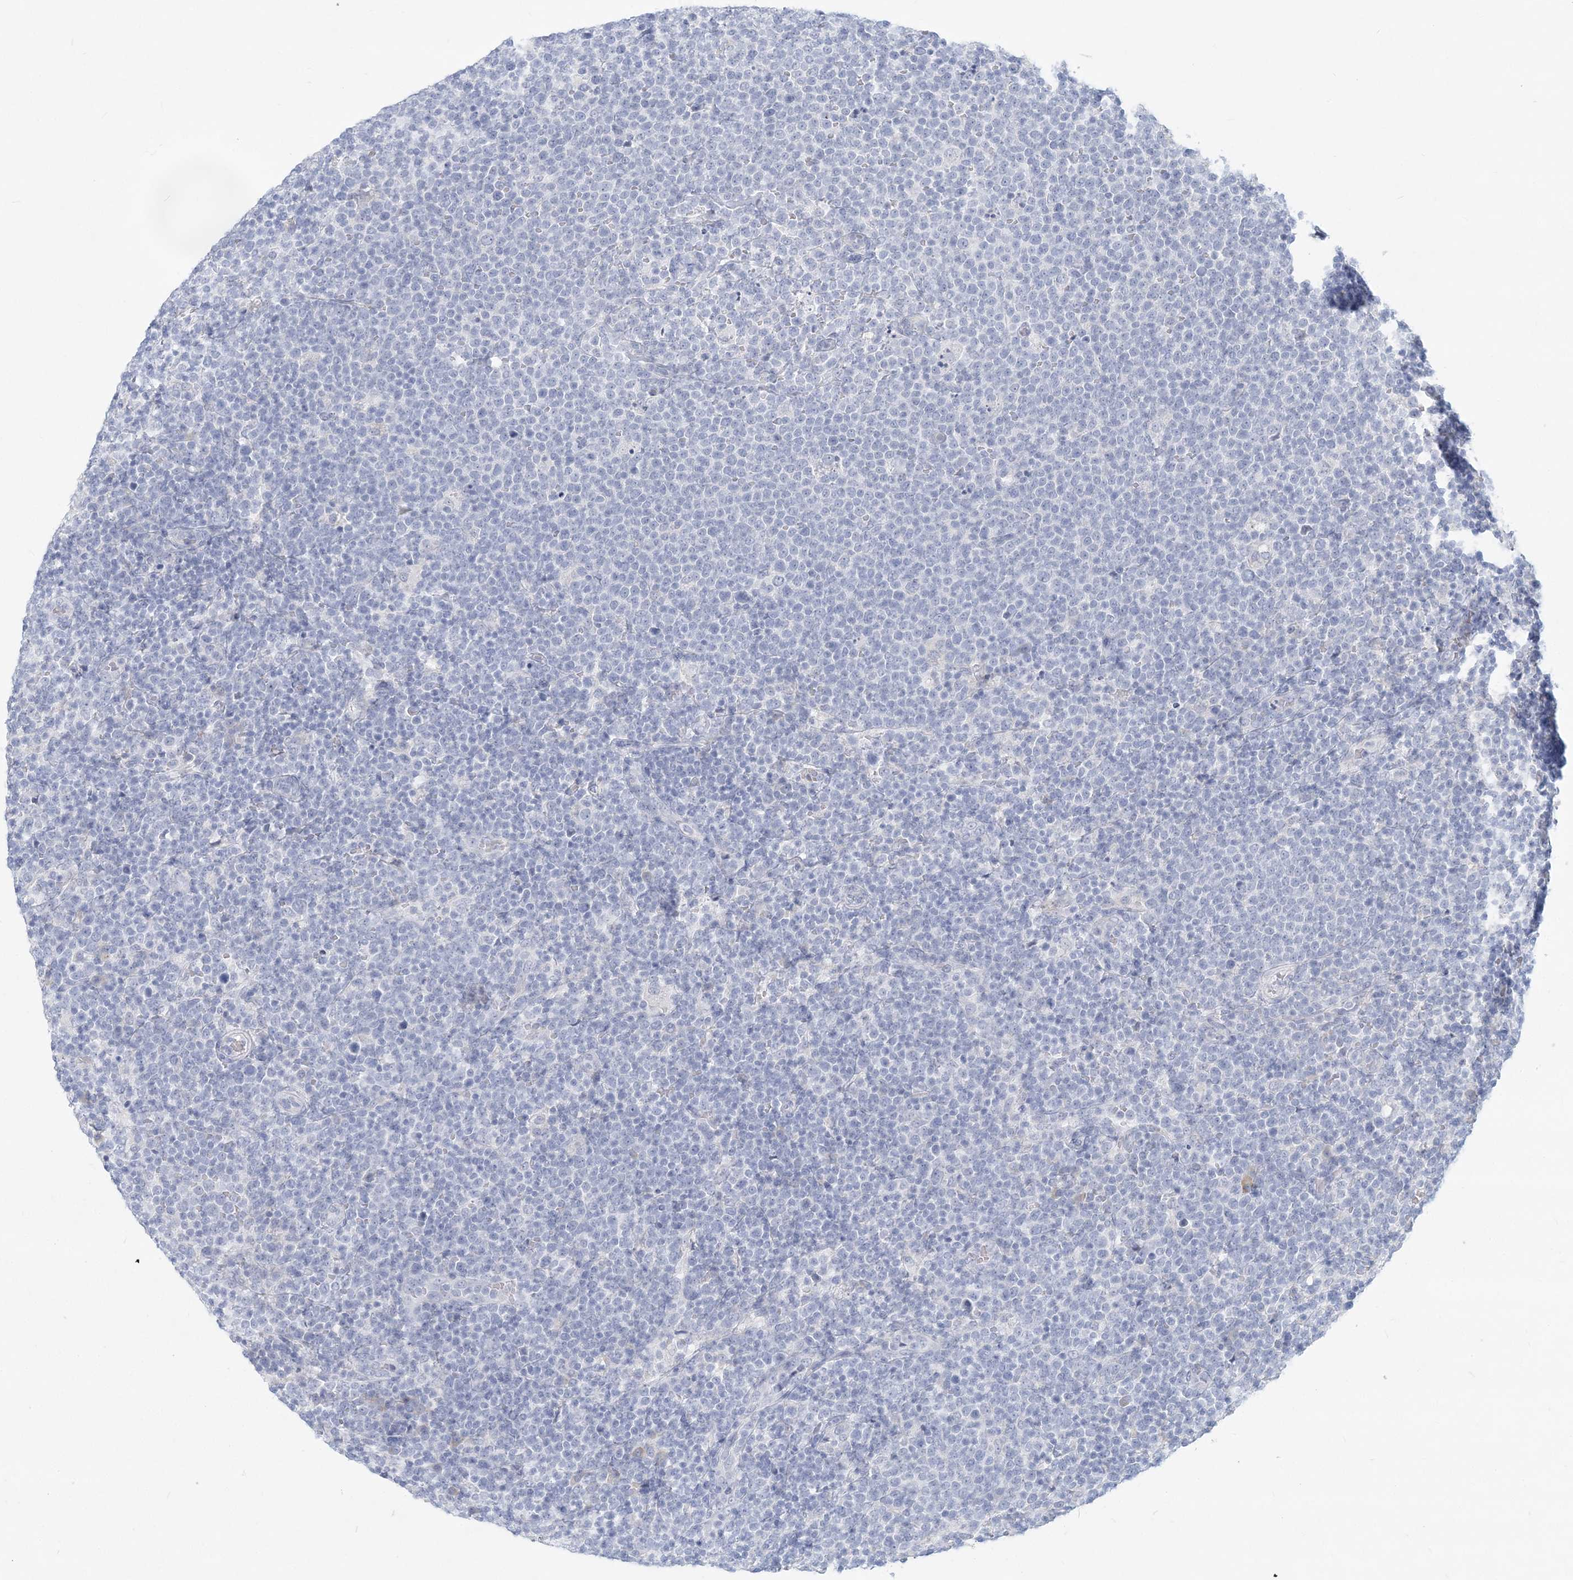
{"staining": {"intensity": "negative", "quantity": "none", "location": "none"}, "tissue": "lymphoma", "cell_type": "Tumor cells", "image_type": "cancer", "snomed": [{"axis": "morphology", "description": "Malignant lymphoma, non-Hodgkin's type, High grade"}, {"axis": "topography", "description": "Lymph node"}], "caption": "High power microscopy image of an IHC image of high-grade malignant lymphoma, non-Hodgkin's type, revealing no significant staining in tumor cells.", "gene": "CSN1S1", "patient": {"sex": "male", "age": 61}}